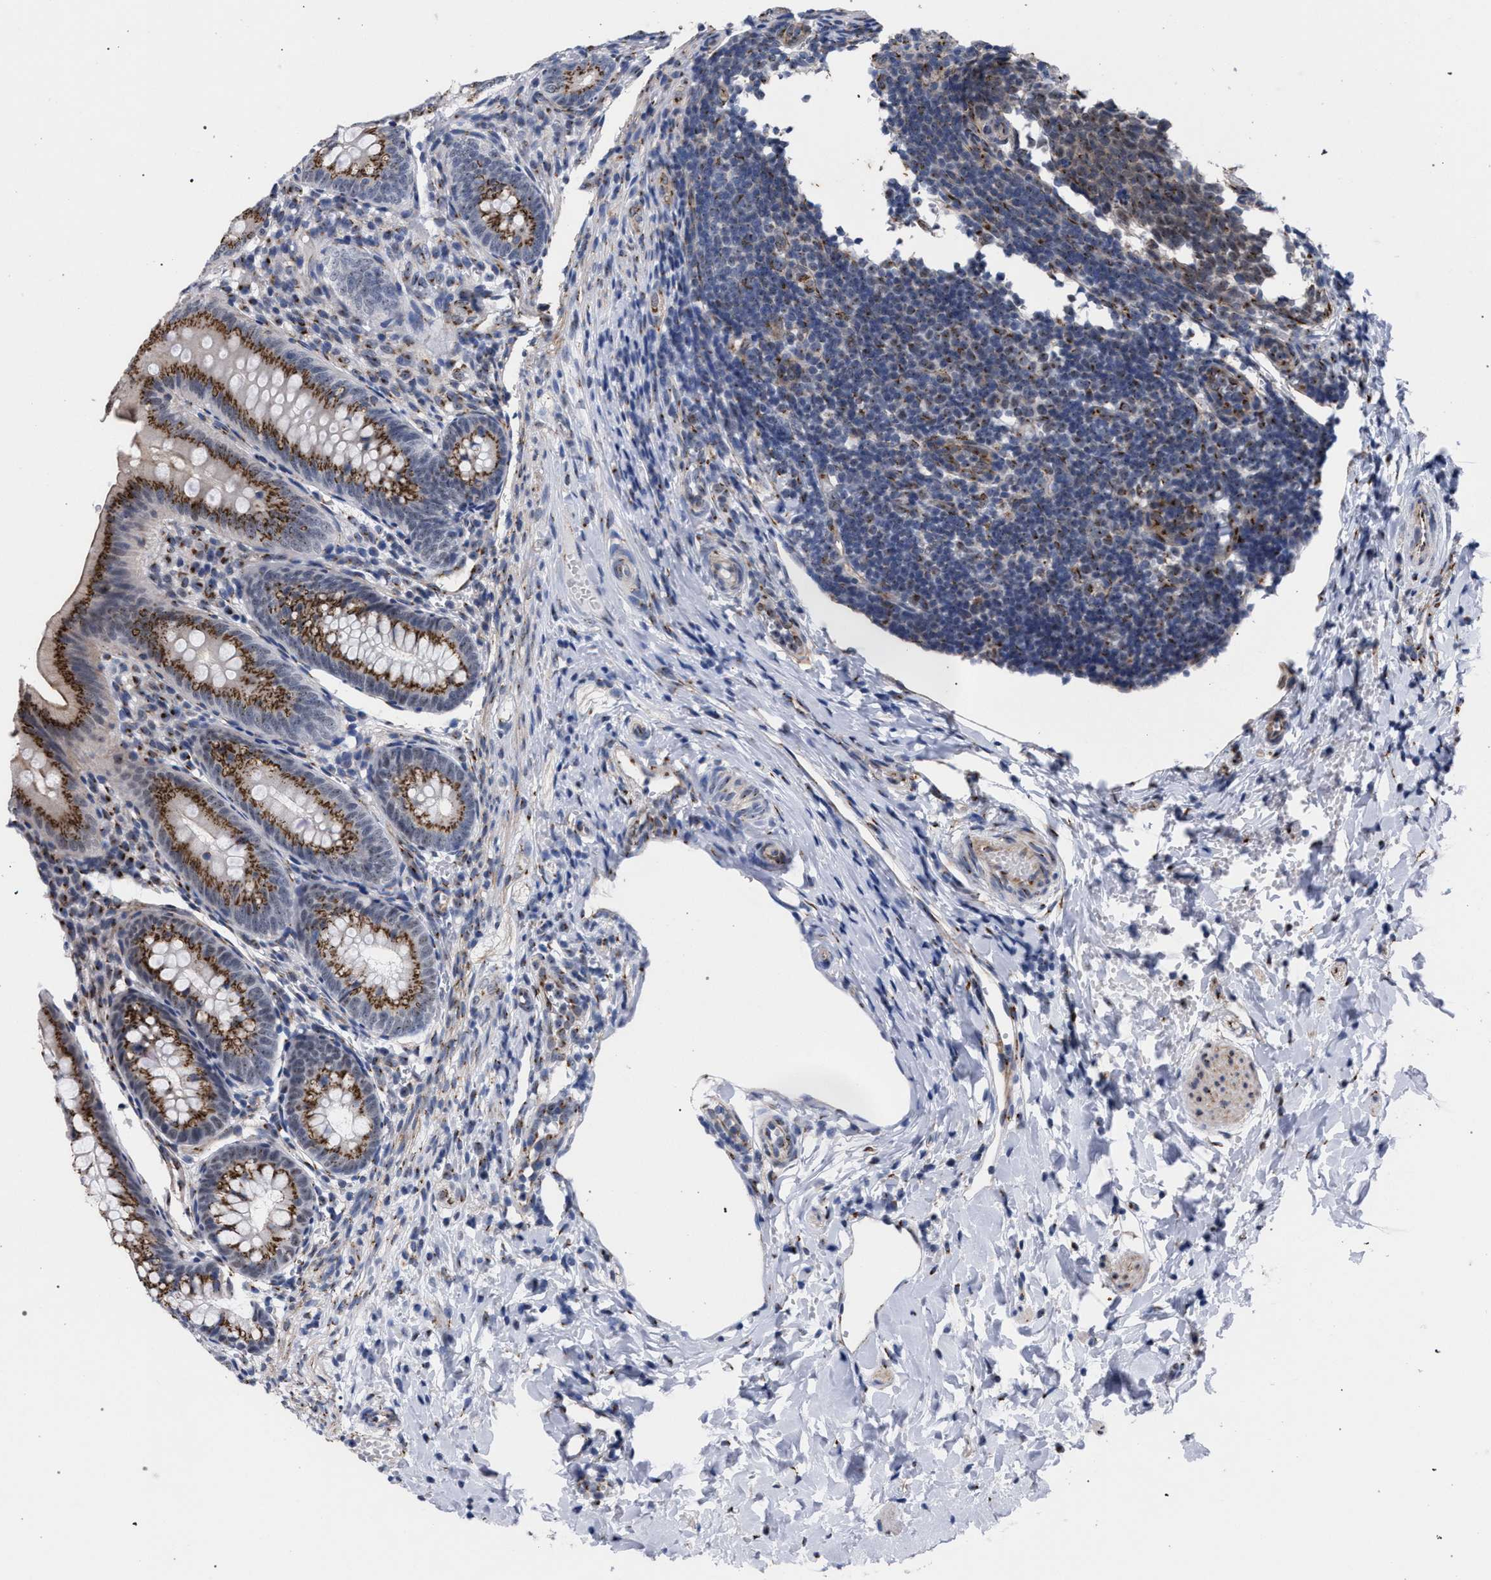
{"staining": {"intensity": "moderate", "quantity": ">75%", "location": "cytoplasmic/membranous"}, "tissue": "appendix", "cell_type": "Glandular cells", "image_type": "normal", "snomed": [{"axis": "morphology", "description": "Normal tissue, NOS"}, {"axis": "topography", "description": "Appendix"}], "caption": "Immunohistochemical staining of benign human appendix shows >75% levels of moderate cytoplasmic/membranous protein positivity in approximately >75% of glandular cells. (IHC, brightfield microscopy, high magnification).", "gene": "GOLGA2", "patient": {"sex": "male", "age": 1}}